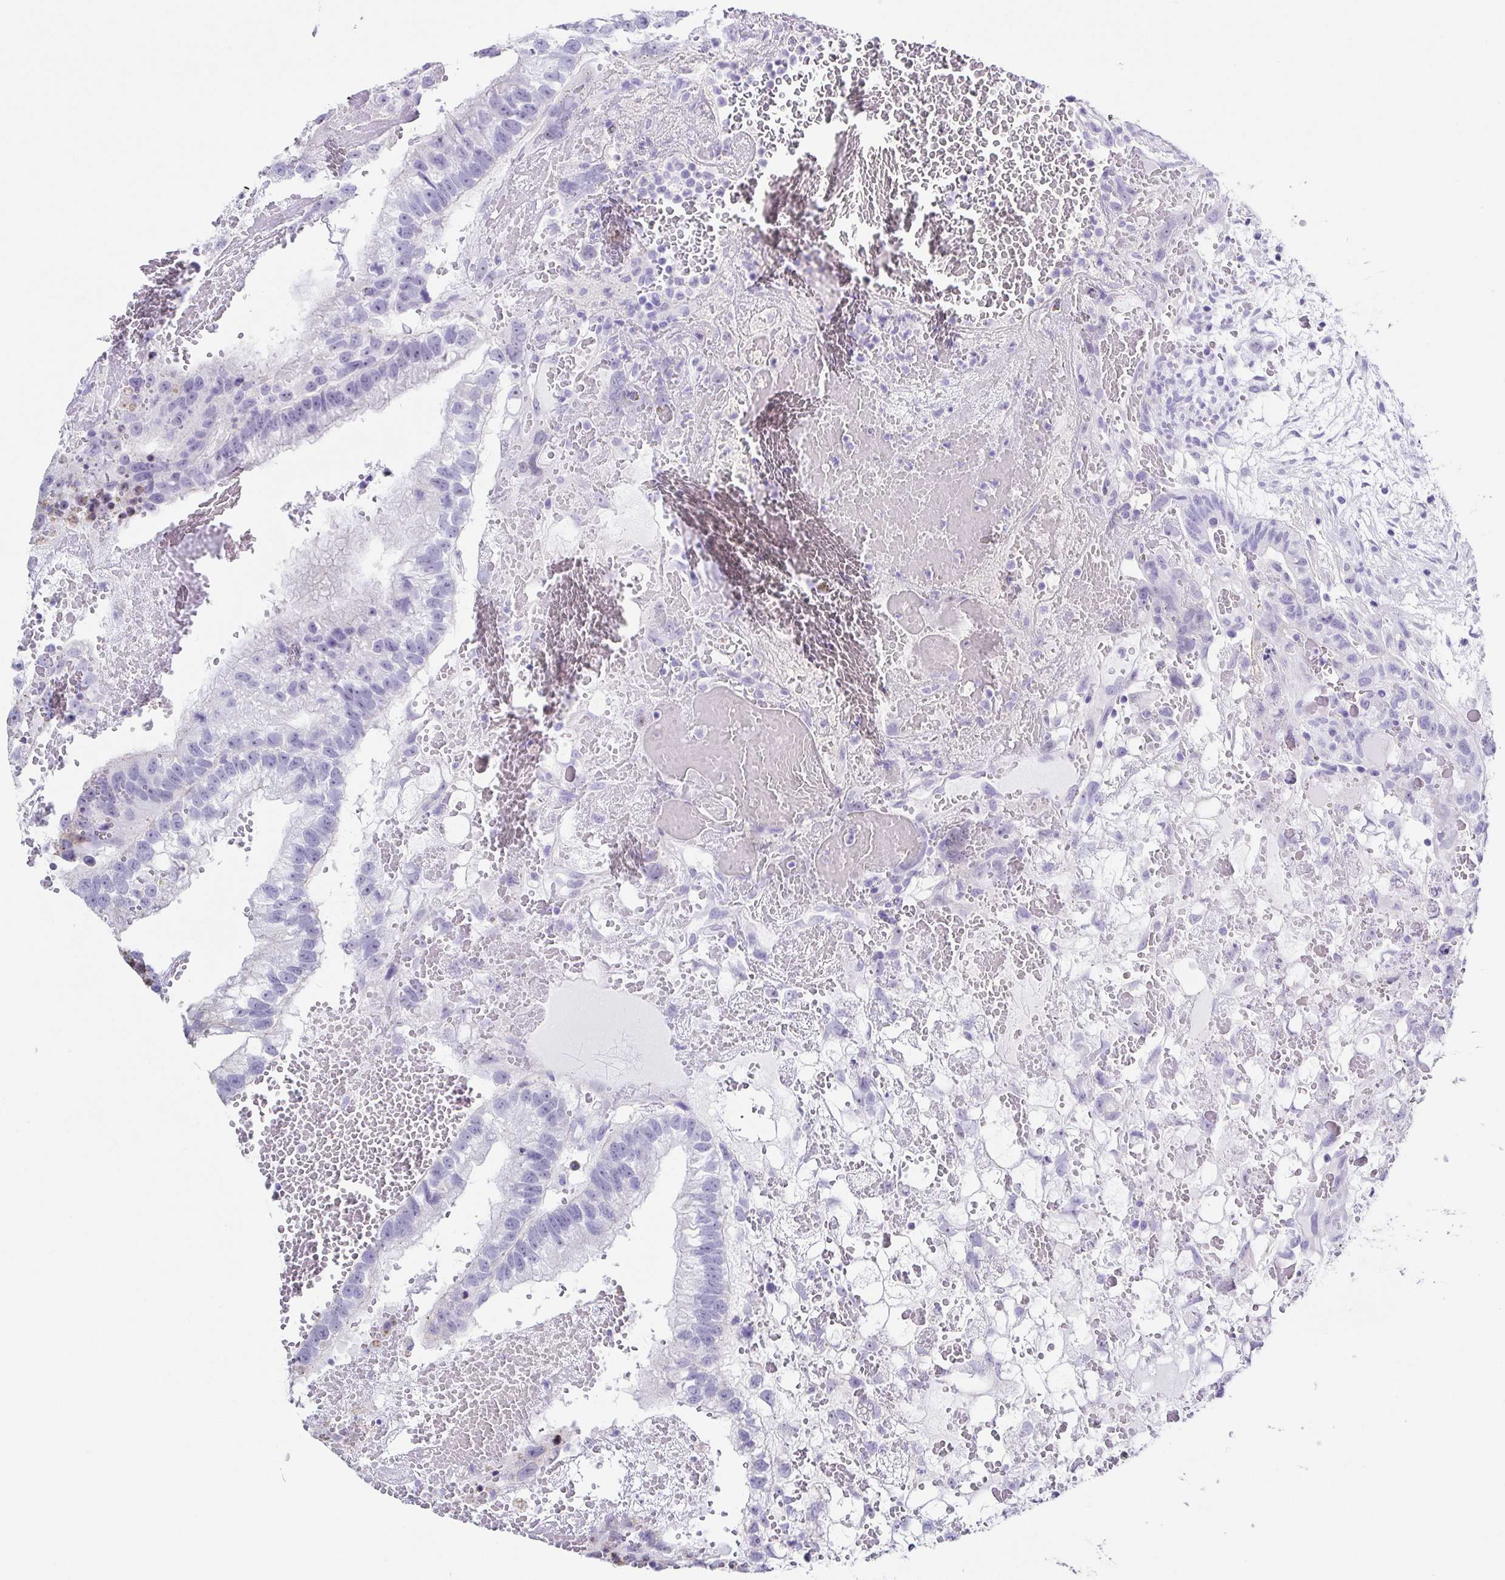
{"staining": {"intensity": "negative", "quantity": "none", "location": "none"}, "tissue": "testis cancer", "cell_type": "Tumor cells", "image_type": "cancer", "snomed": [{"axis": "morphology", "description": "Normal tissue, NOS"}, {"axis": "morphology", "description": "Carcinoma, Embryonal, NOS"}, {"axis": "topography", "description": "Testis"}], "caption": "Immunohistochemical staining of human testis cancer reveals no significant staining in tumor cells.", "gene": "TNNT2", "patient": {"sex": "male", "age": 32}}